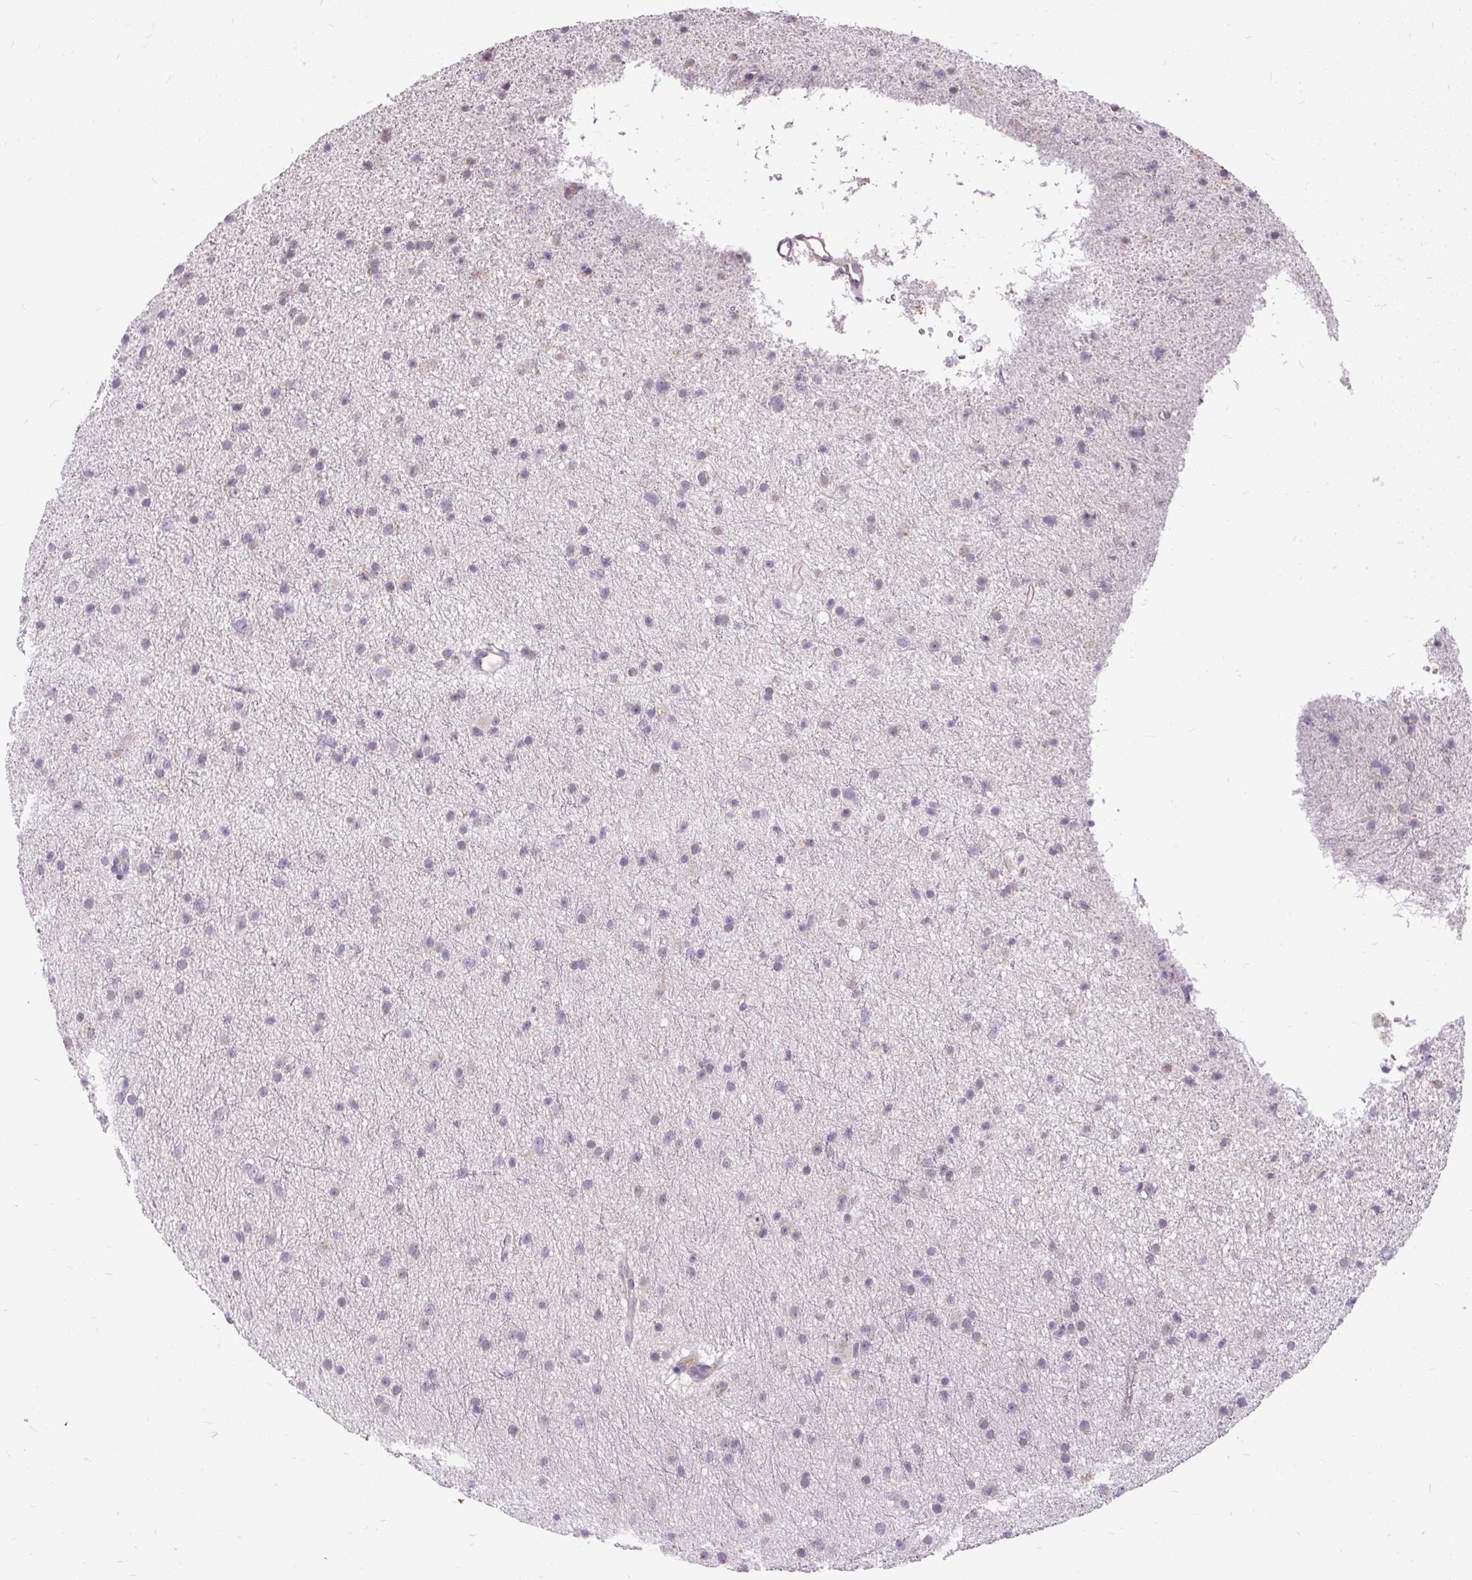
{"staining": {"intensity": "negative", "quantity": "none", "location": "none"}, "tissue": "glioma", "cell_type": "Tumor cells", "image_type": "cancer", "snomed": [{"axis": "morphology", "description": "Glioma, malignant, Low grade"}, {"axis": "topography", "description": "Cerebral cortex"}], "caption": "The IHC image has no significant staining in tumor cells of glioma tissue. Nuclei are stained in blue.", "gene": "KRTAP20-3", "patient": {"sex": "female", "age": 39}}